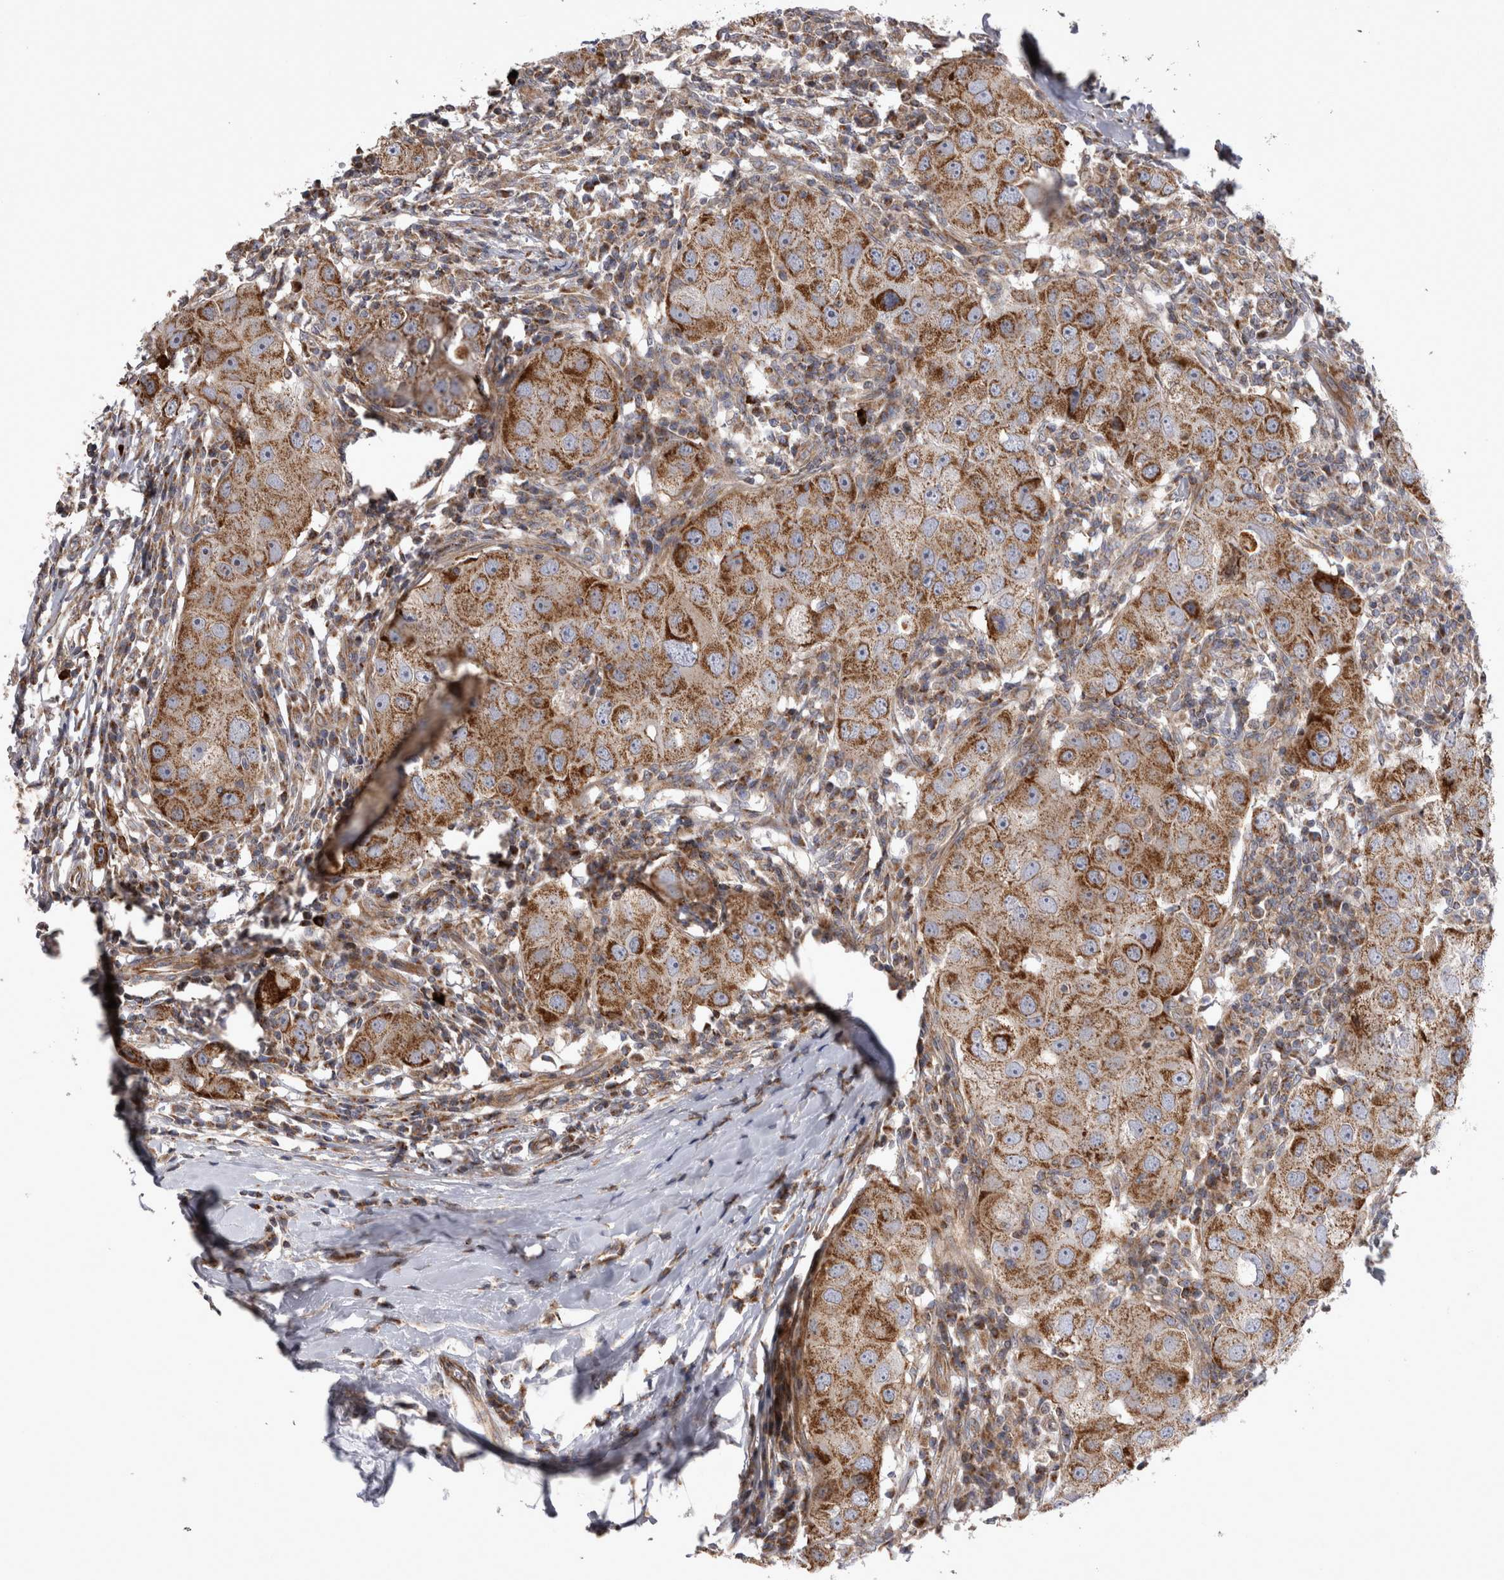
{"staining": {"intensity": "strong", "quantity": ">75%", "location": "cytoplasmic/membranous"}, "tissue": "breast cancer", "cell_type": "Tumor cells", "image_type": "cancer", "snomed": [{"axis": "morphology", "description": "Duct carcinoma"}, {"axis": "topography", "description": "Breast"}], "caption": "Immunohistochemistry (IHC) photomicrograph of human breast cancer (invasive ductal carcinoma) stained for a protein (brown), which exhibits high levels of strong cytoplasmic/membranous positivity in about >75% of tumor cells.", "gene": "TSPOAP1", "patient": {"sex": "female", "age": 27}}